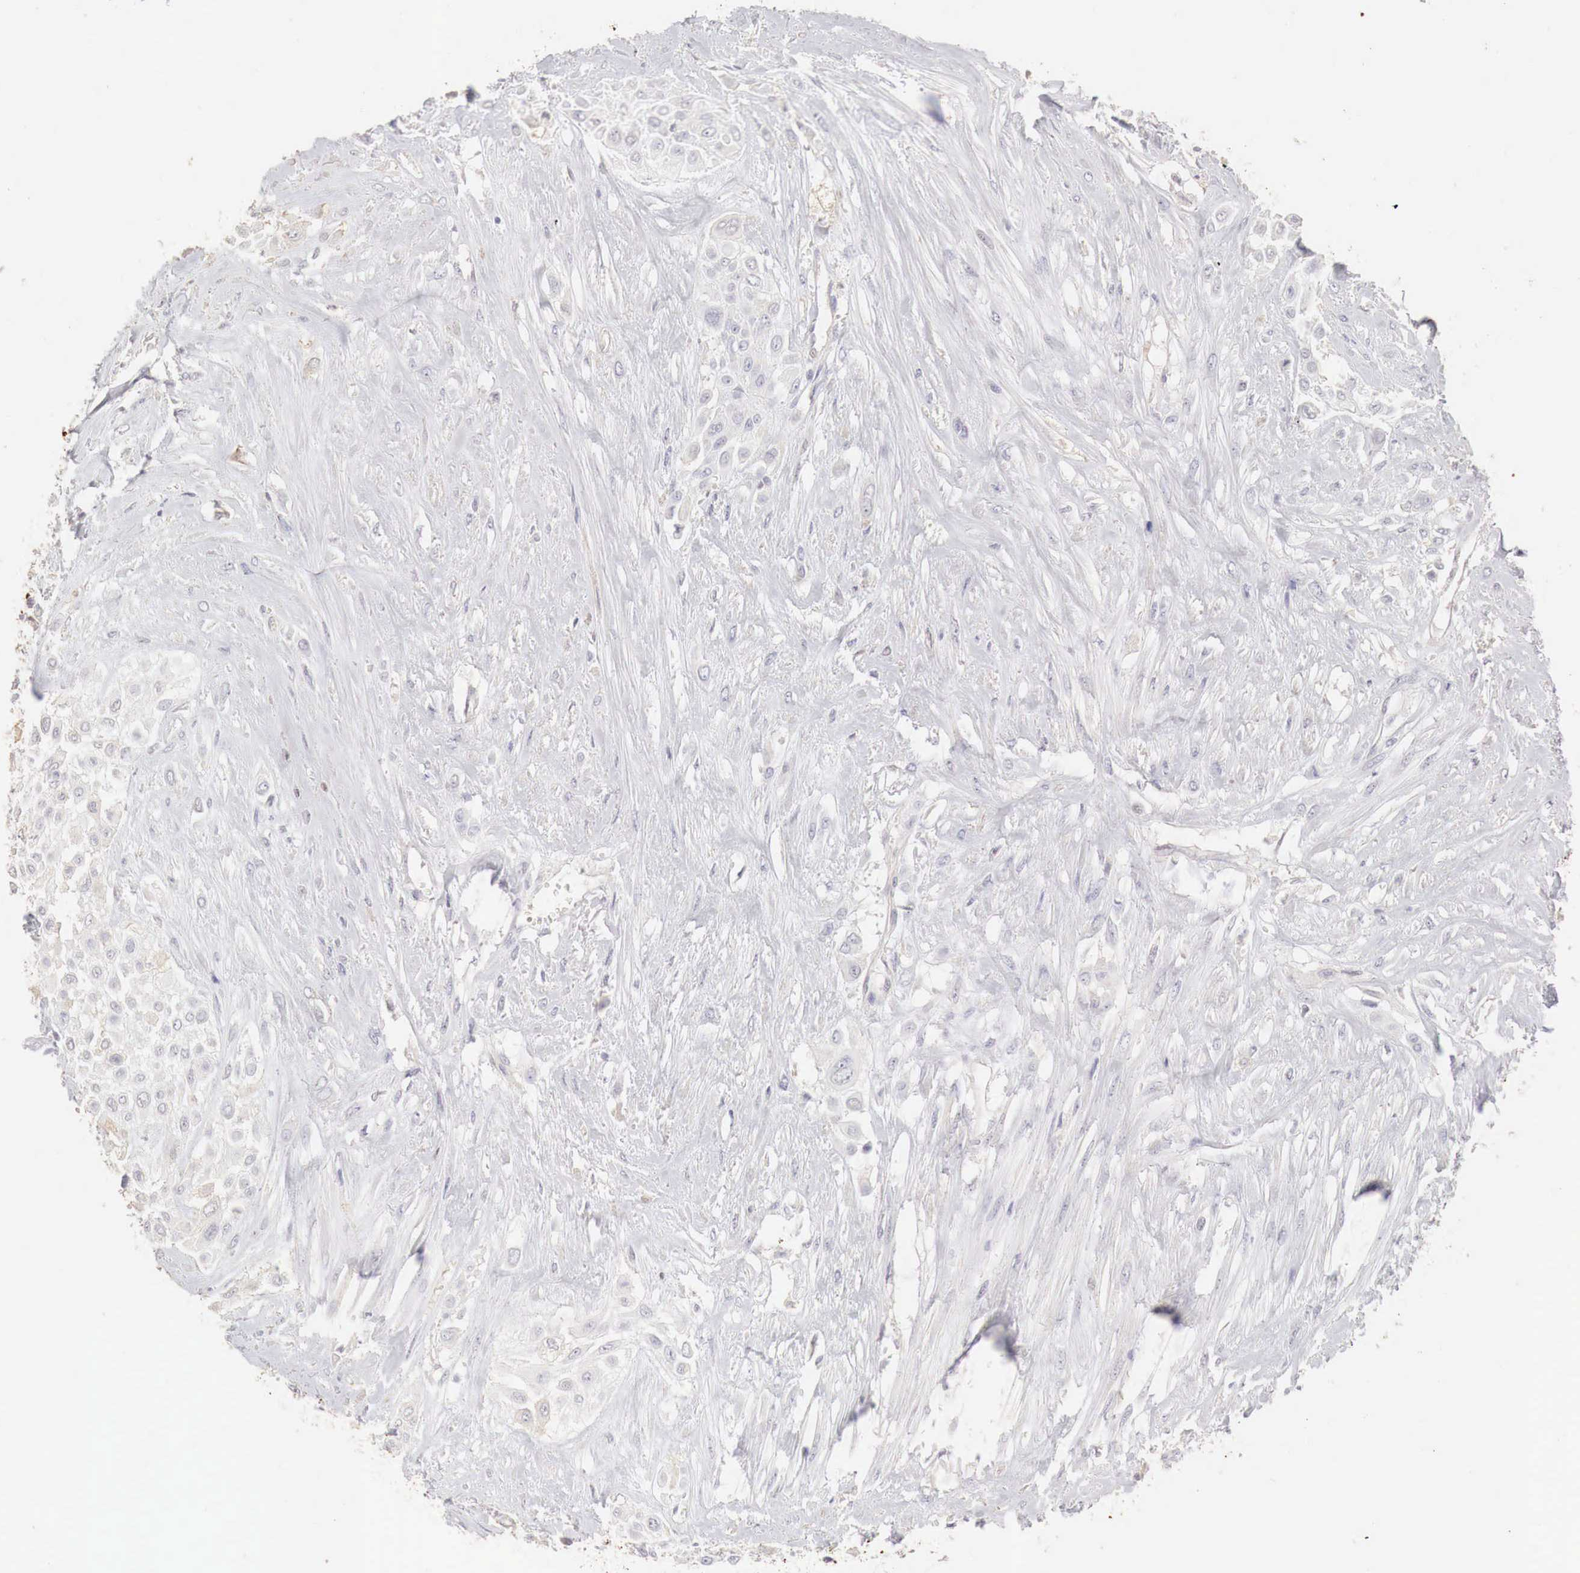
{"staining": {"intensity": "negative", "quantity": "none", "location": "none"}, "tissue": "urothelial cancer", "cell_type": "Tumor cells", "image_type": "cancer", "snomed": [{"axis": "morphology", "description": "Urothelial carcinoma, High grade"}, {"axis": "topography", "description": "Urinary bladder"}], "caption": "An image of urothelial carcinoma (high-grade) stained for a protein shows no brown staining in tumor cells. (DAB immunohistochemistry, high magnification).", "gene": "OTC", "patient": {"sex": "male", "age": 57}}